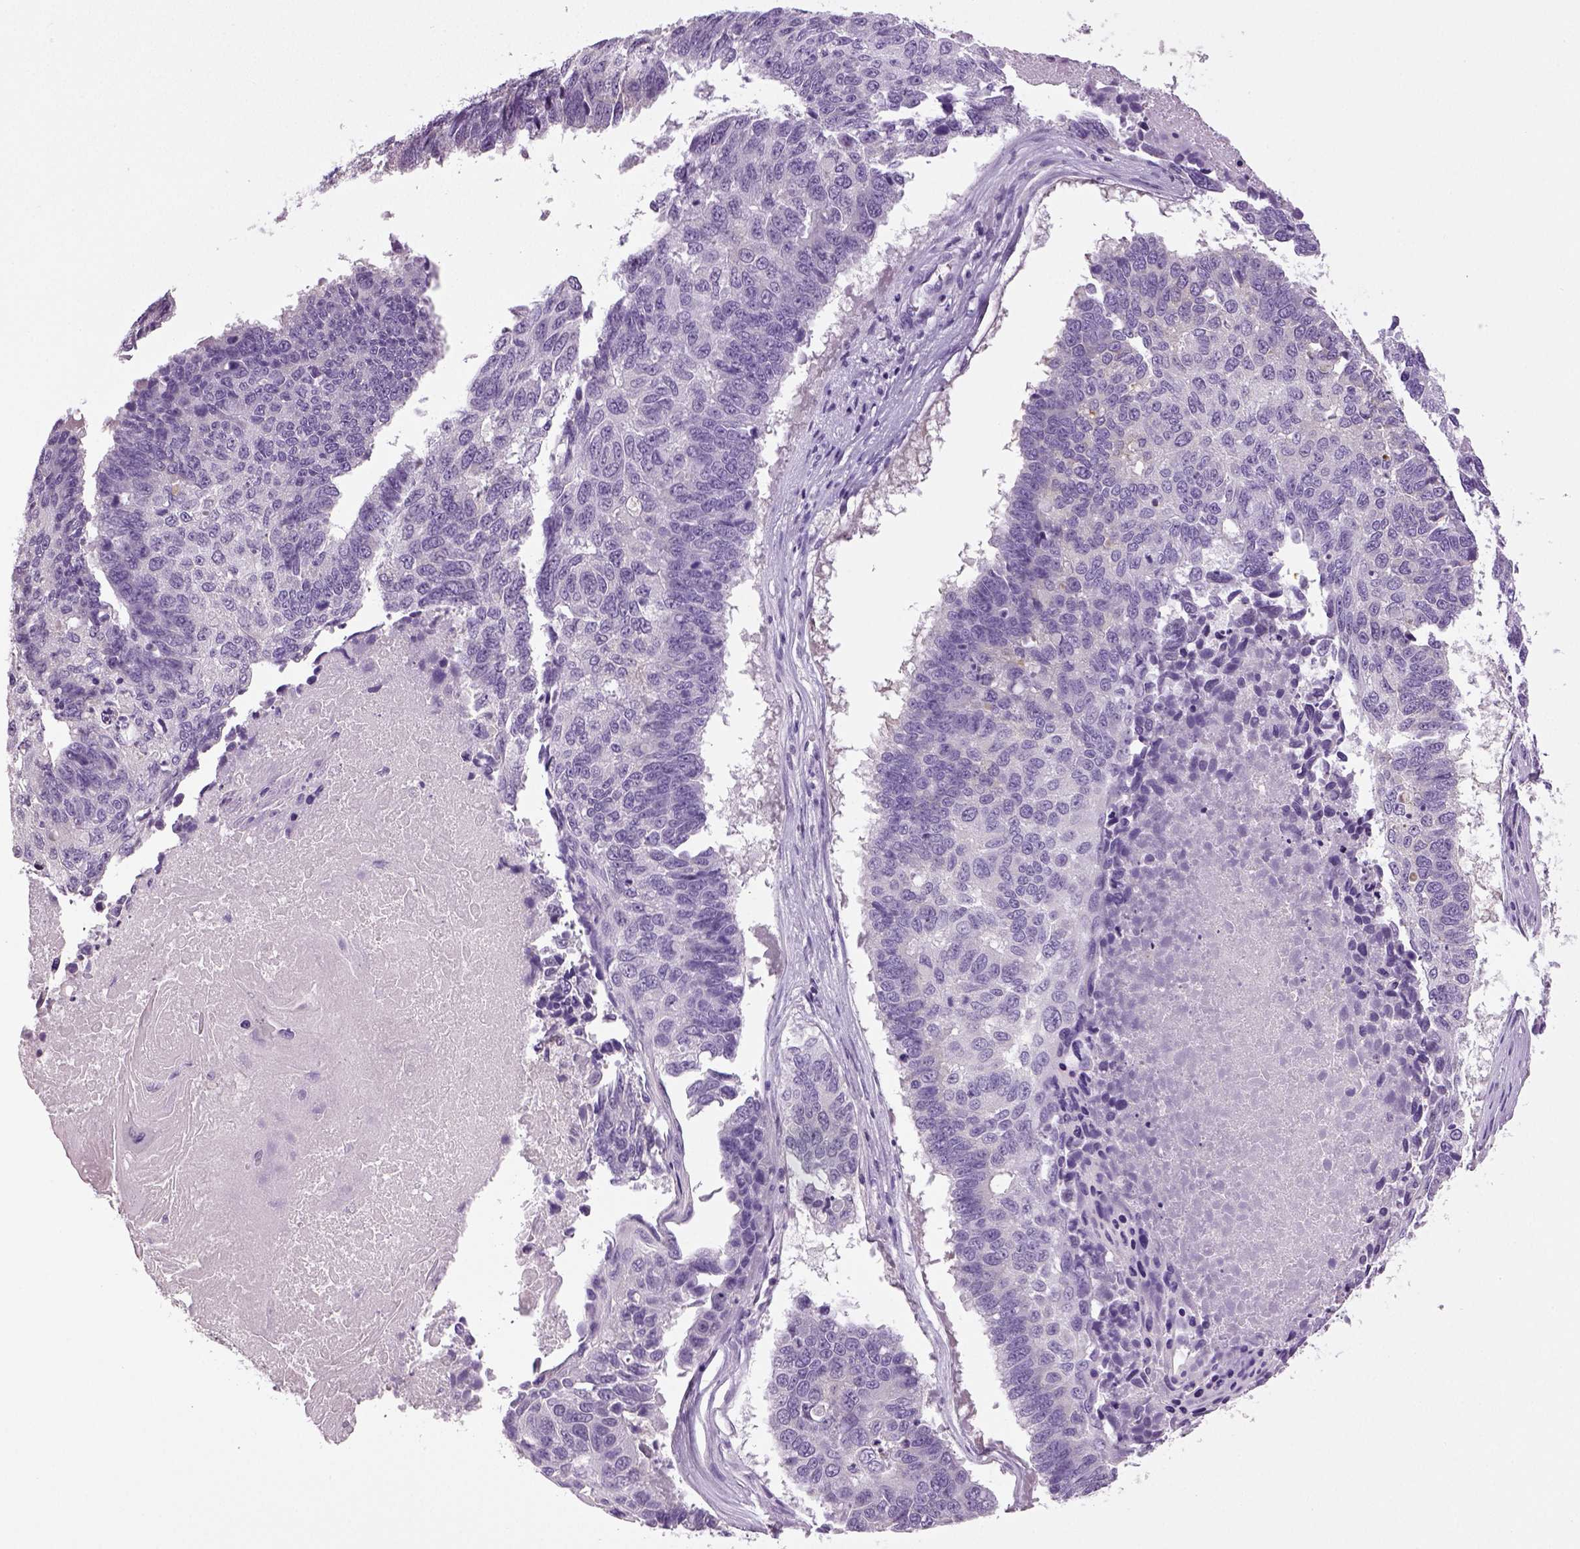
{"staining": {"intensity": "negative", "quantity": "none", "location": "none"}, "tissue": "lung cancer", "cell_type": "Tumor cells", "image_type": "cancer", "snomed": [{"axis": "morphology", "description": "Squamous cell carcinoma, NOS"}, {"axis": "topography", "description": "Lung"}], "caption": "Tumor cells show no significant protein staining in squamous cell carcinoma (lung).", "gene": "NECAB2", "patient": {"sex": "male", "age": 73}}